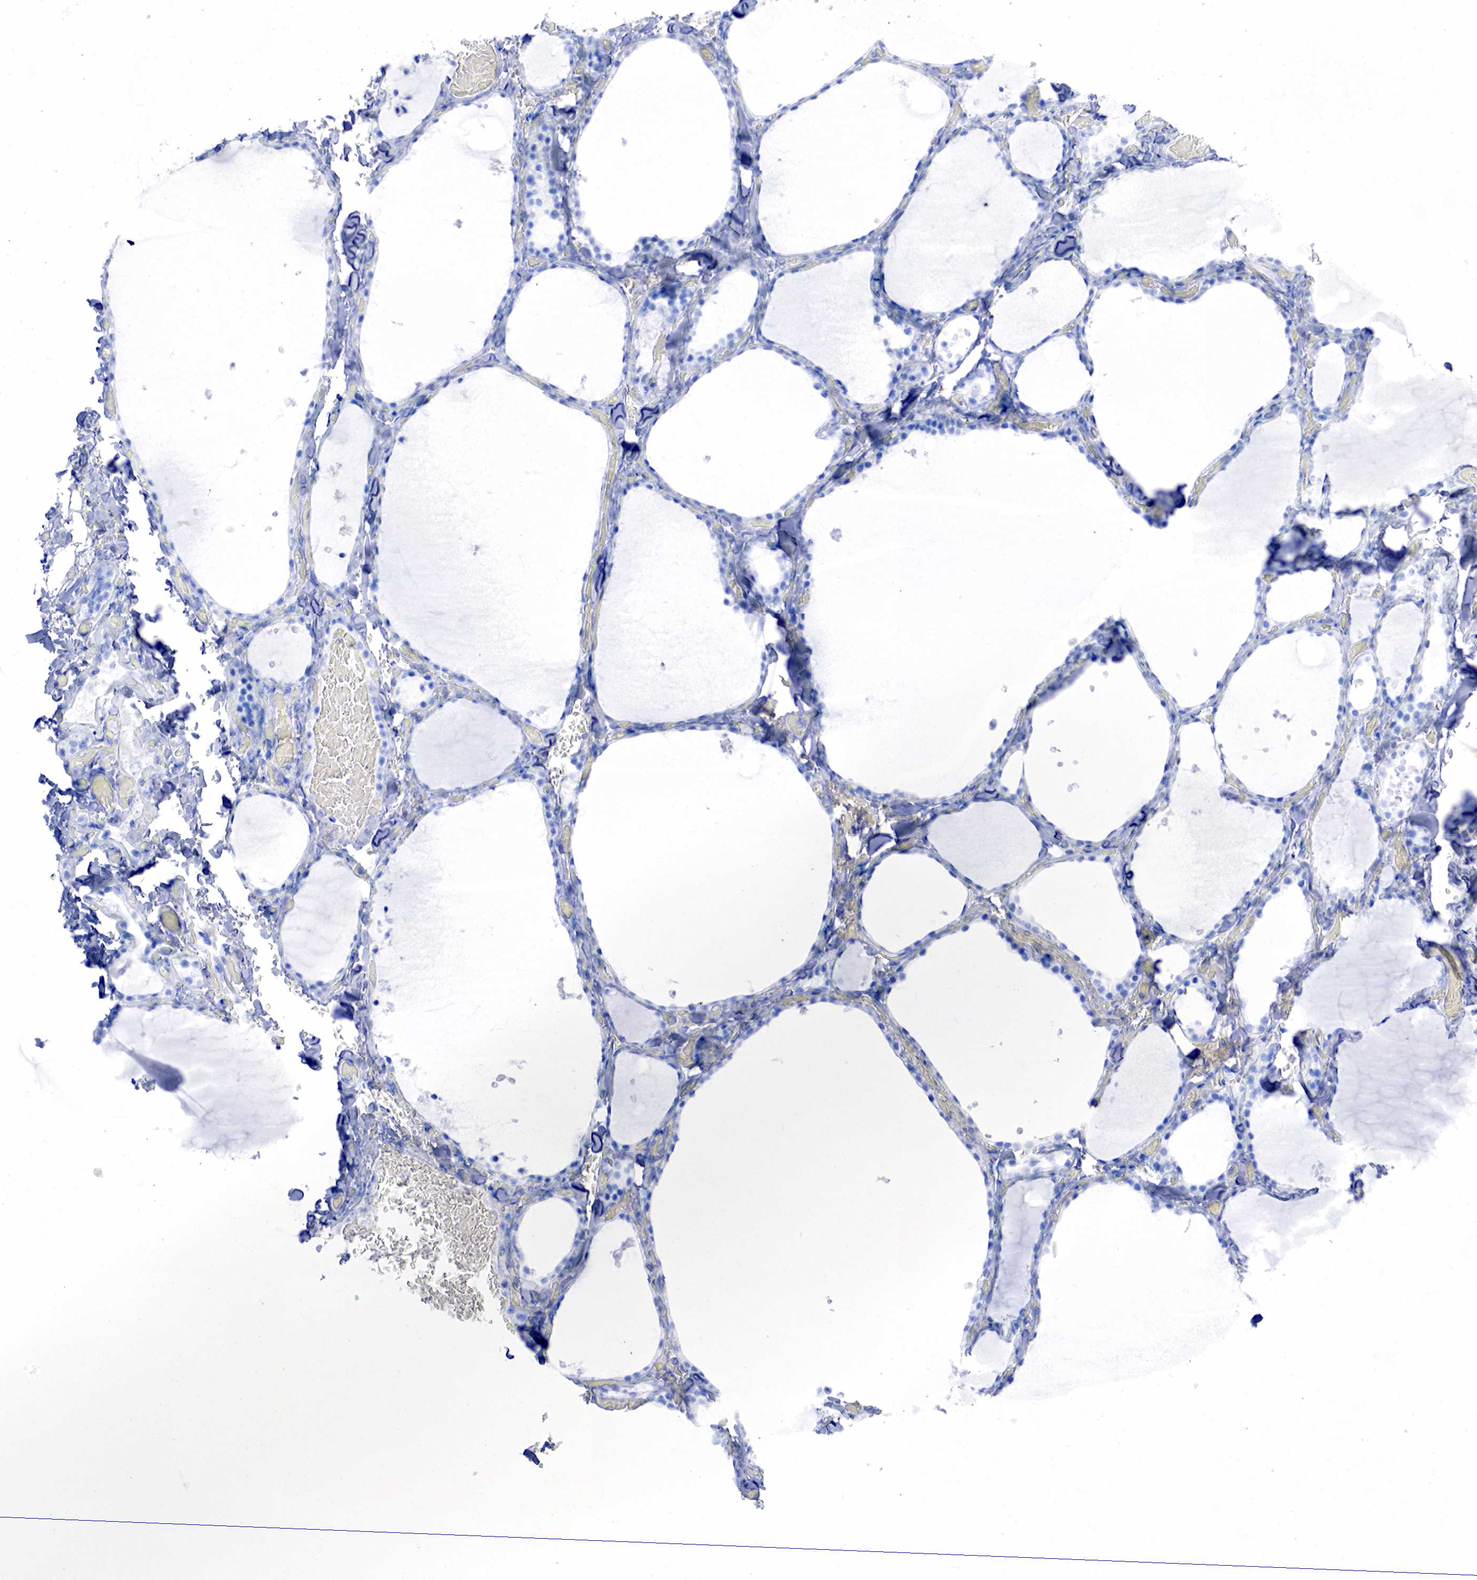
{"staining": {"intensity": "negative", "quantity": "none", "location": "none"}, "tissue": "thyroid gland", "cell_type": "Glandular cells", "image_type": "normal", "snomed": [{"axis": "morphology", "description": "Normal tissue, NOS"}, {"axis": "topography", "description": "Thyroid gland"}], "caption": "IHC of benign human thyroid gland demonstrates no positivity in glandular cells.", "gene": "ESR1", "patient": {"sex": "male", "age": 34}}